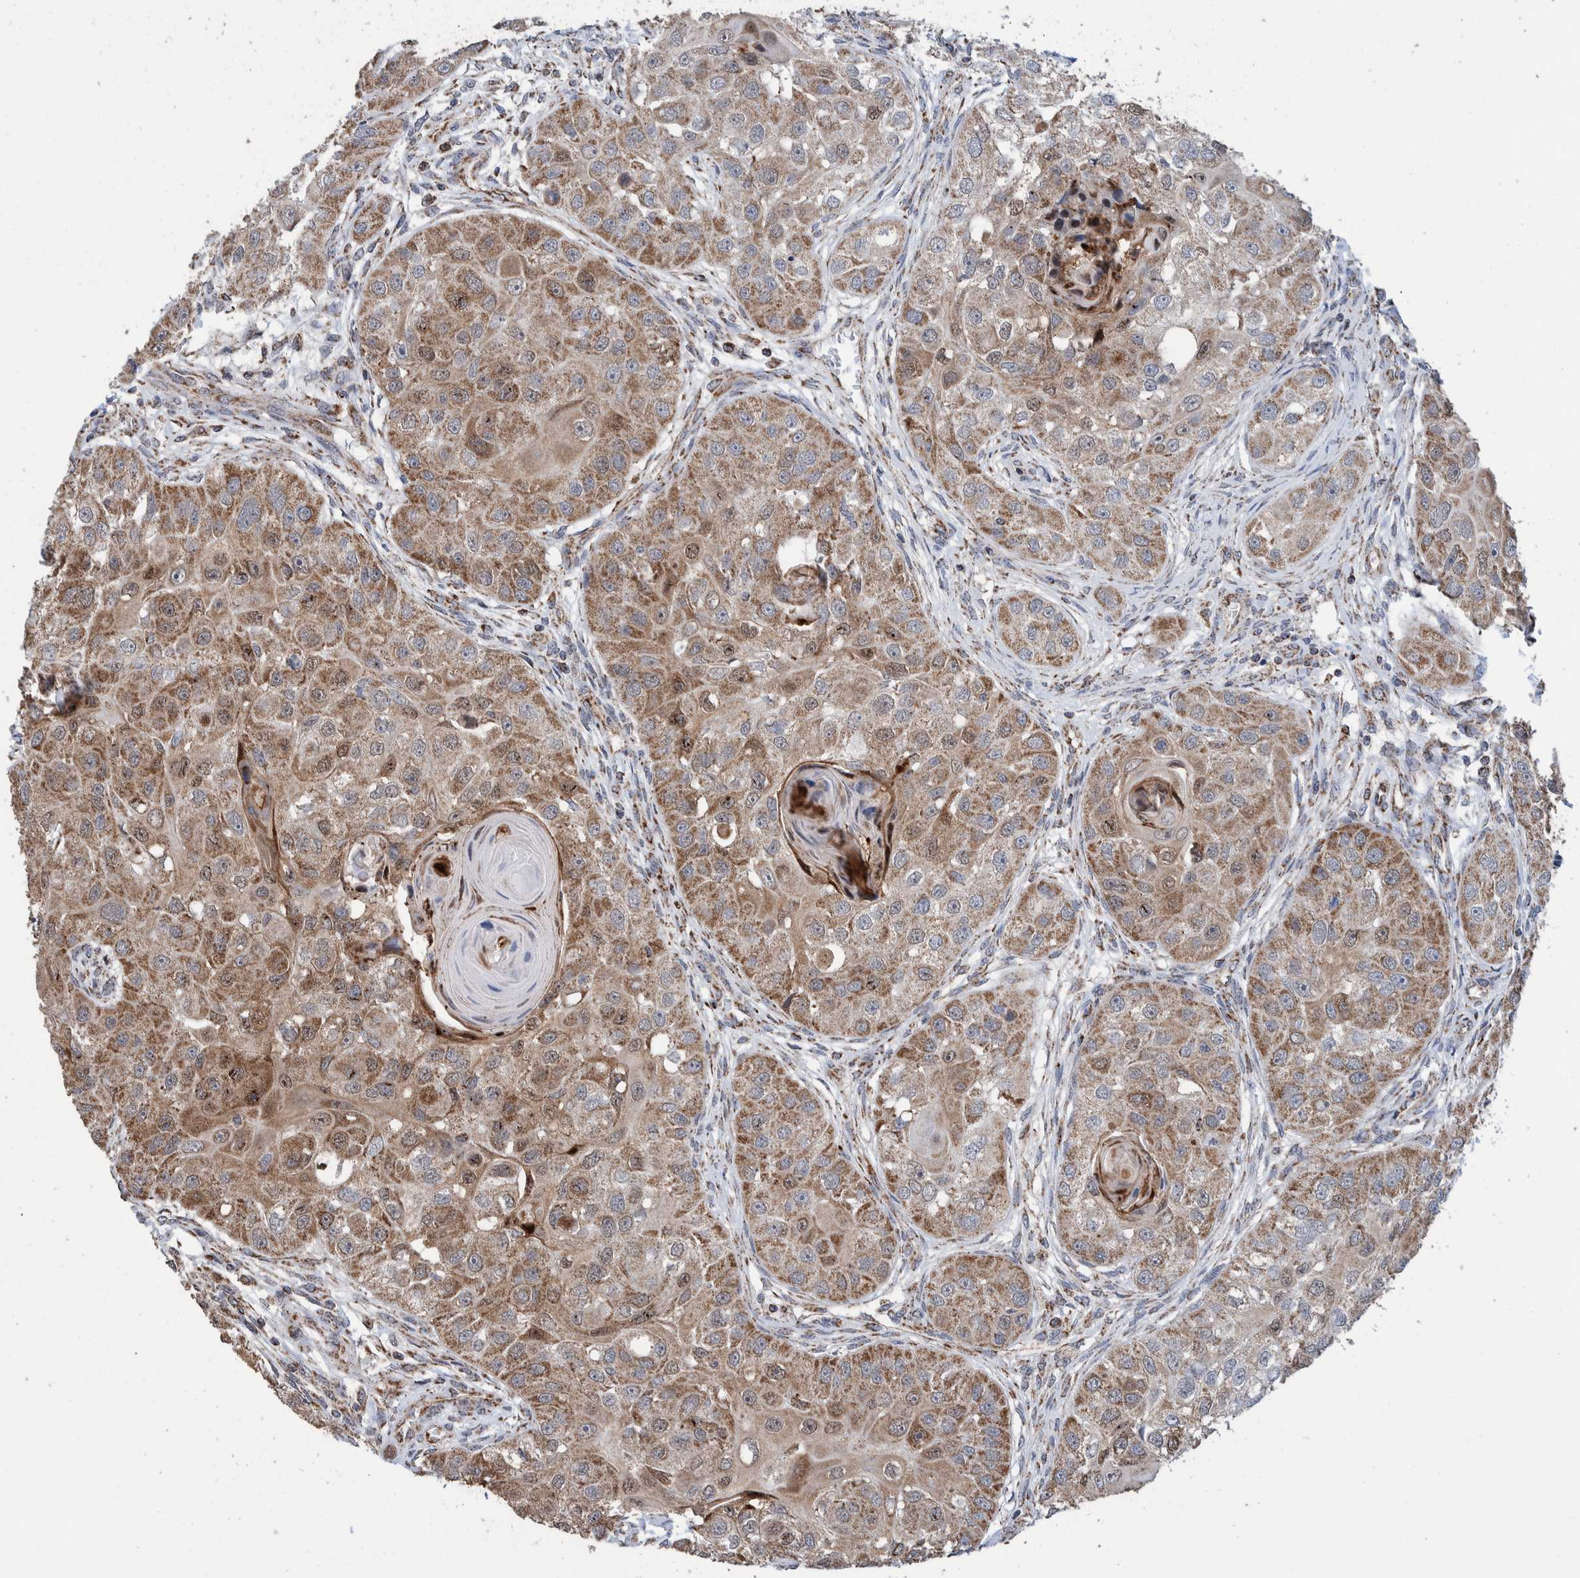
{"staining": {"intensity": "moderate", "quantity": ">75%", "location": "cytoplasmic/membranous"}, "tissue": "head and neck cancer", "cell_type": "Tumor cells", "image_type": "cancer", "snomed": [{"axis": "morphology", "description": "Normal tissue, NOS"}, {"axis": "morphology", "description": "Squamous cell carcinoma, NOS"}, {"axis": "topography", "description": "Skeletal muscle"}, {"axis": "topography", "description": "Head-Neck"}], "caption": "Head and neck squamous cell carcinoma stained for a protein reveals moderate cytoplasmic/membranous positivity in tumor cells. The protein is shown in brown color, while the nuclei are stained blue.", "gene": "DECR1", "patient": {"sex": "male", "age": 51}}